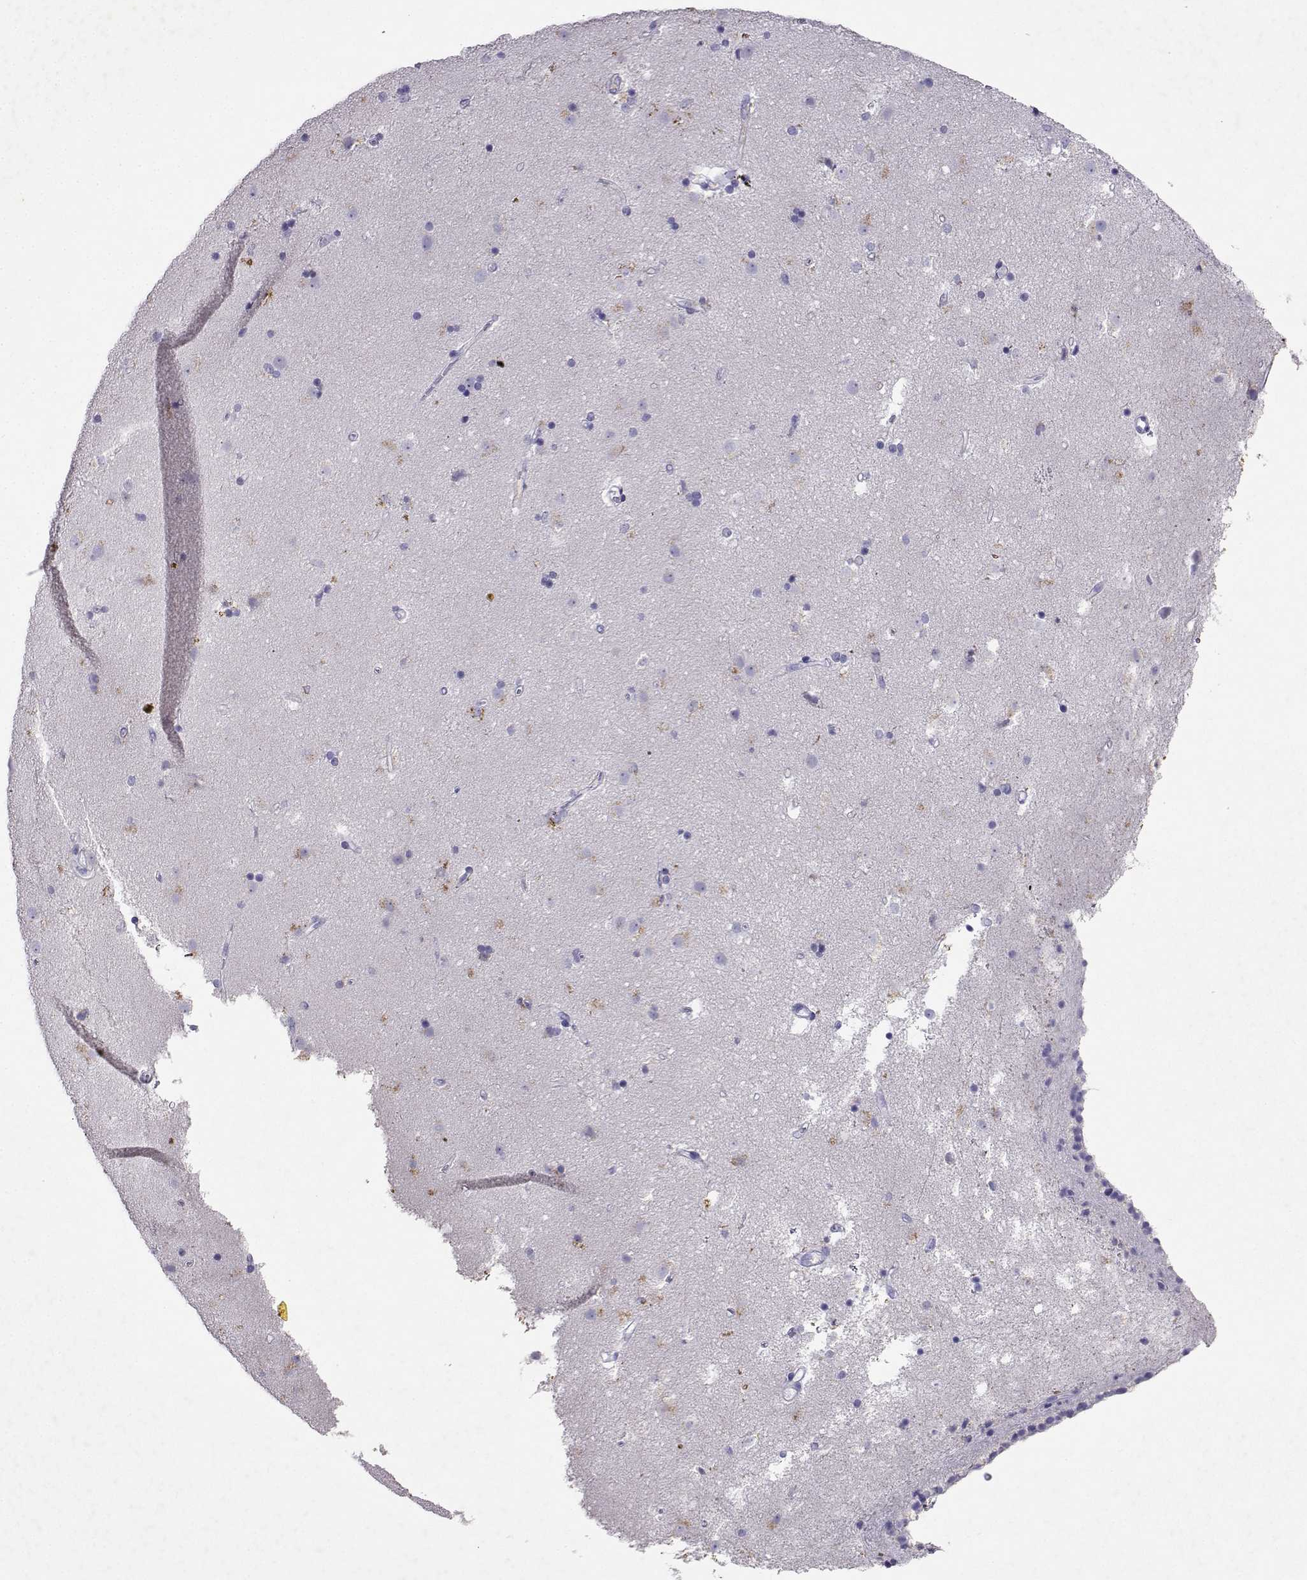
{"staining": {"intensity": "negative", "quantity": "none", "location": "none"}, "tissue": "caudate", "cell_type": "Glial cells", "image_type": "normal", "snomed": [{"axis": "morphology", "description": "Normal tissue, NOS"}, {"axis": "topography", "description": "Lateral ventricle wall"}], "caption": "High magnification brightfield microscopy of unremarkable caudate stained with DAB (3,3'-diaminobenzidine) (brown) and counterstained with hematoxylin (blue): glial cells show no significant positivity.", "gene": "GRIK4", "patient": {"sex": "female", "age": 71}}